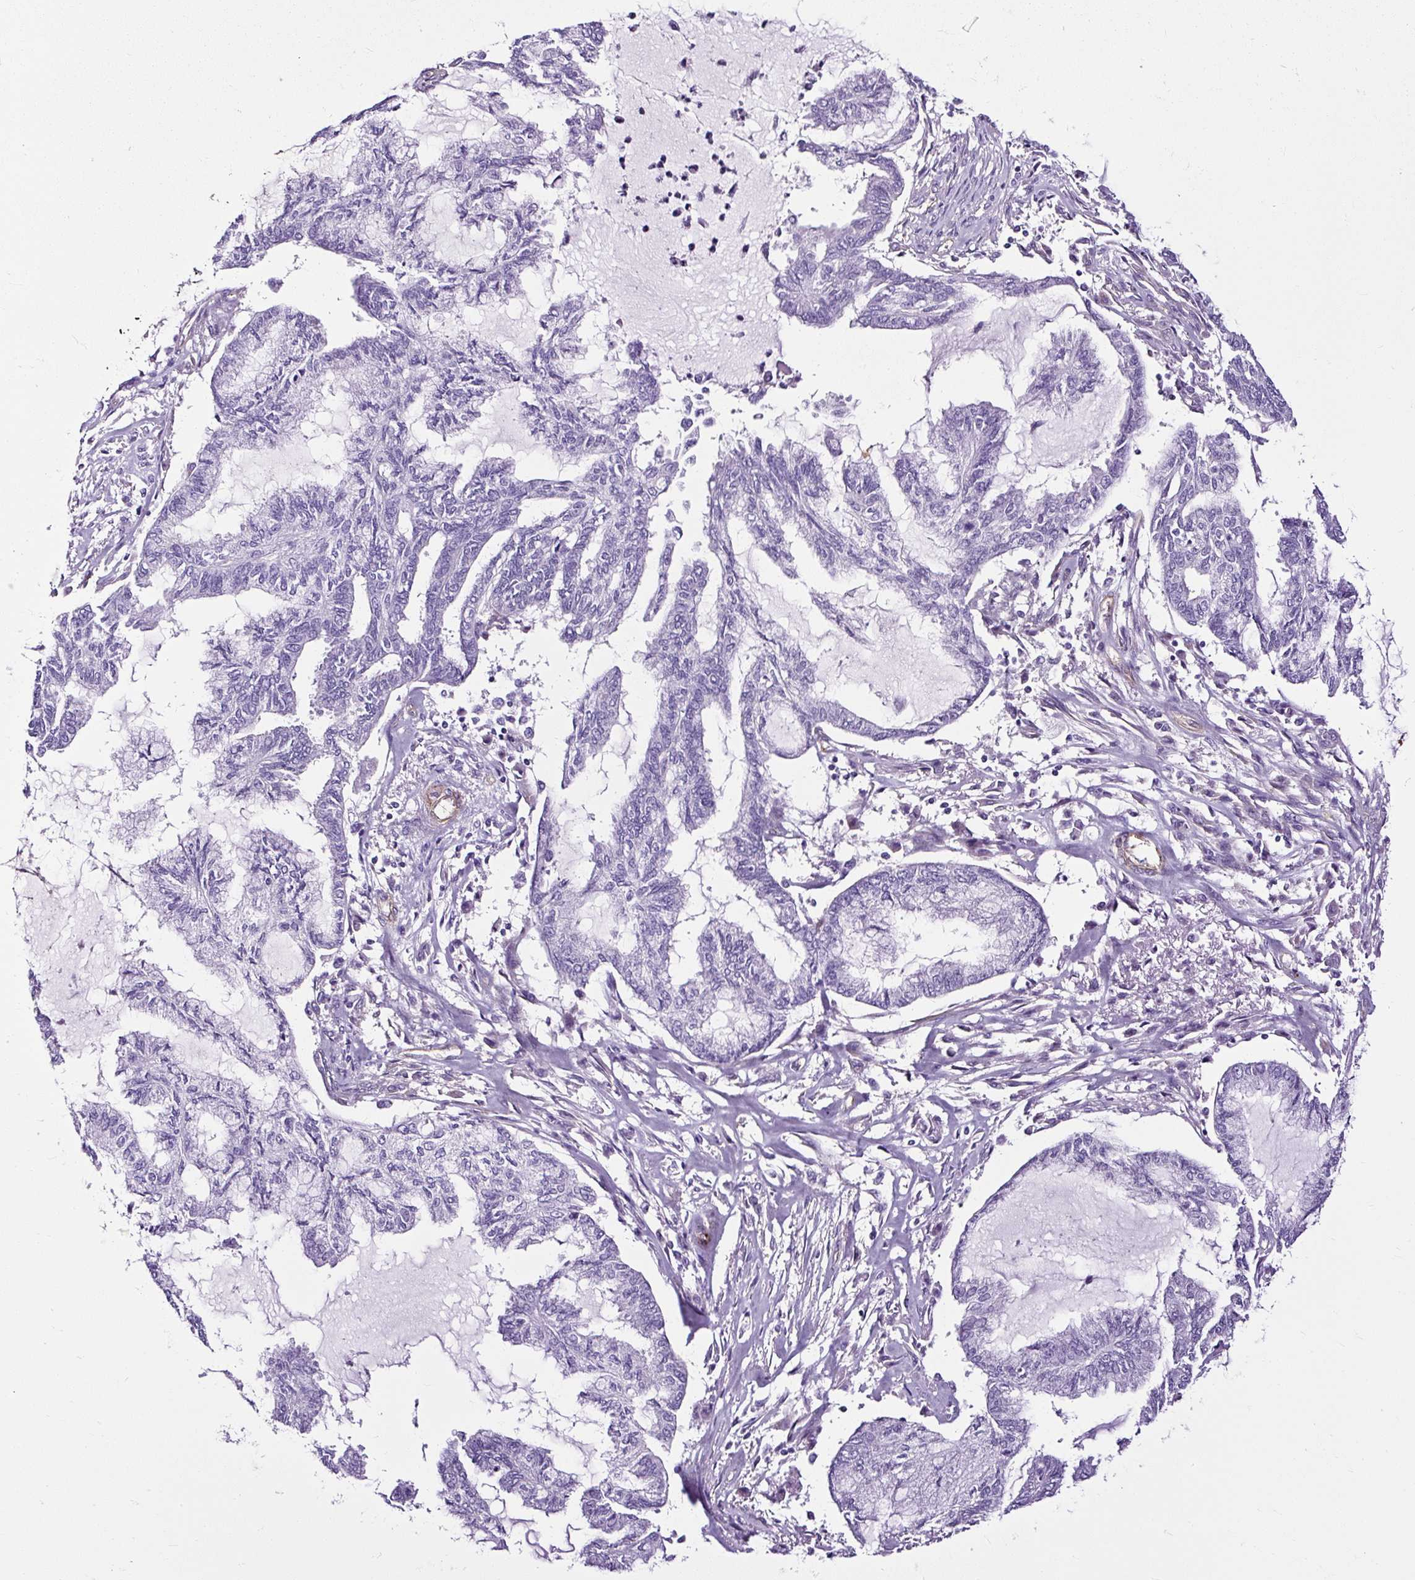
{"staining": {"intensity": "negative", "quantity": "none", "location": "none"}, "tissue": "endometrial cancer", "cell_type": "Tumor cells", "image_type": "cancer", "snomed": [{"axis": "morphology", "description": "Adenocarcinoma, NOS"}, {"axis": "topography", "description": "Endometrium"}], "caption": "Endometrial cancer was stained to show a protein in brown. There is no significant expression in tumor cells.", "gene": "SLC7A8", "patient": {"sex": "female", "age": 86}}